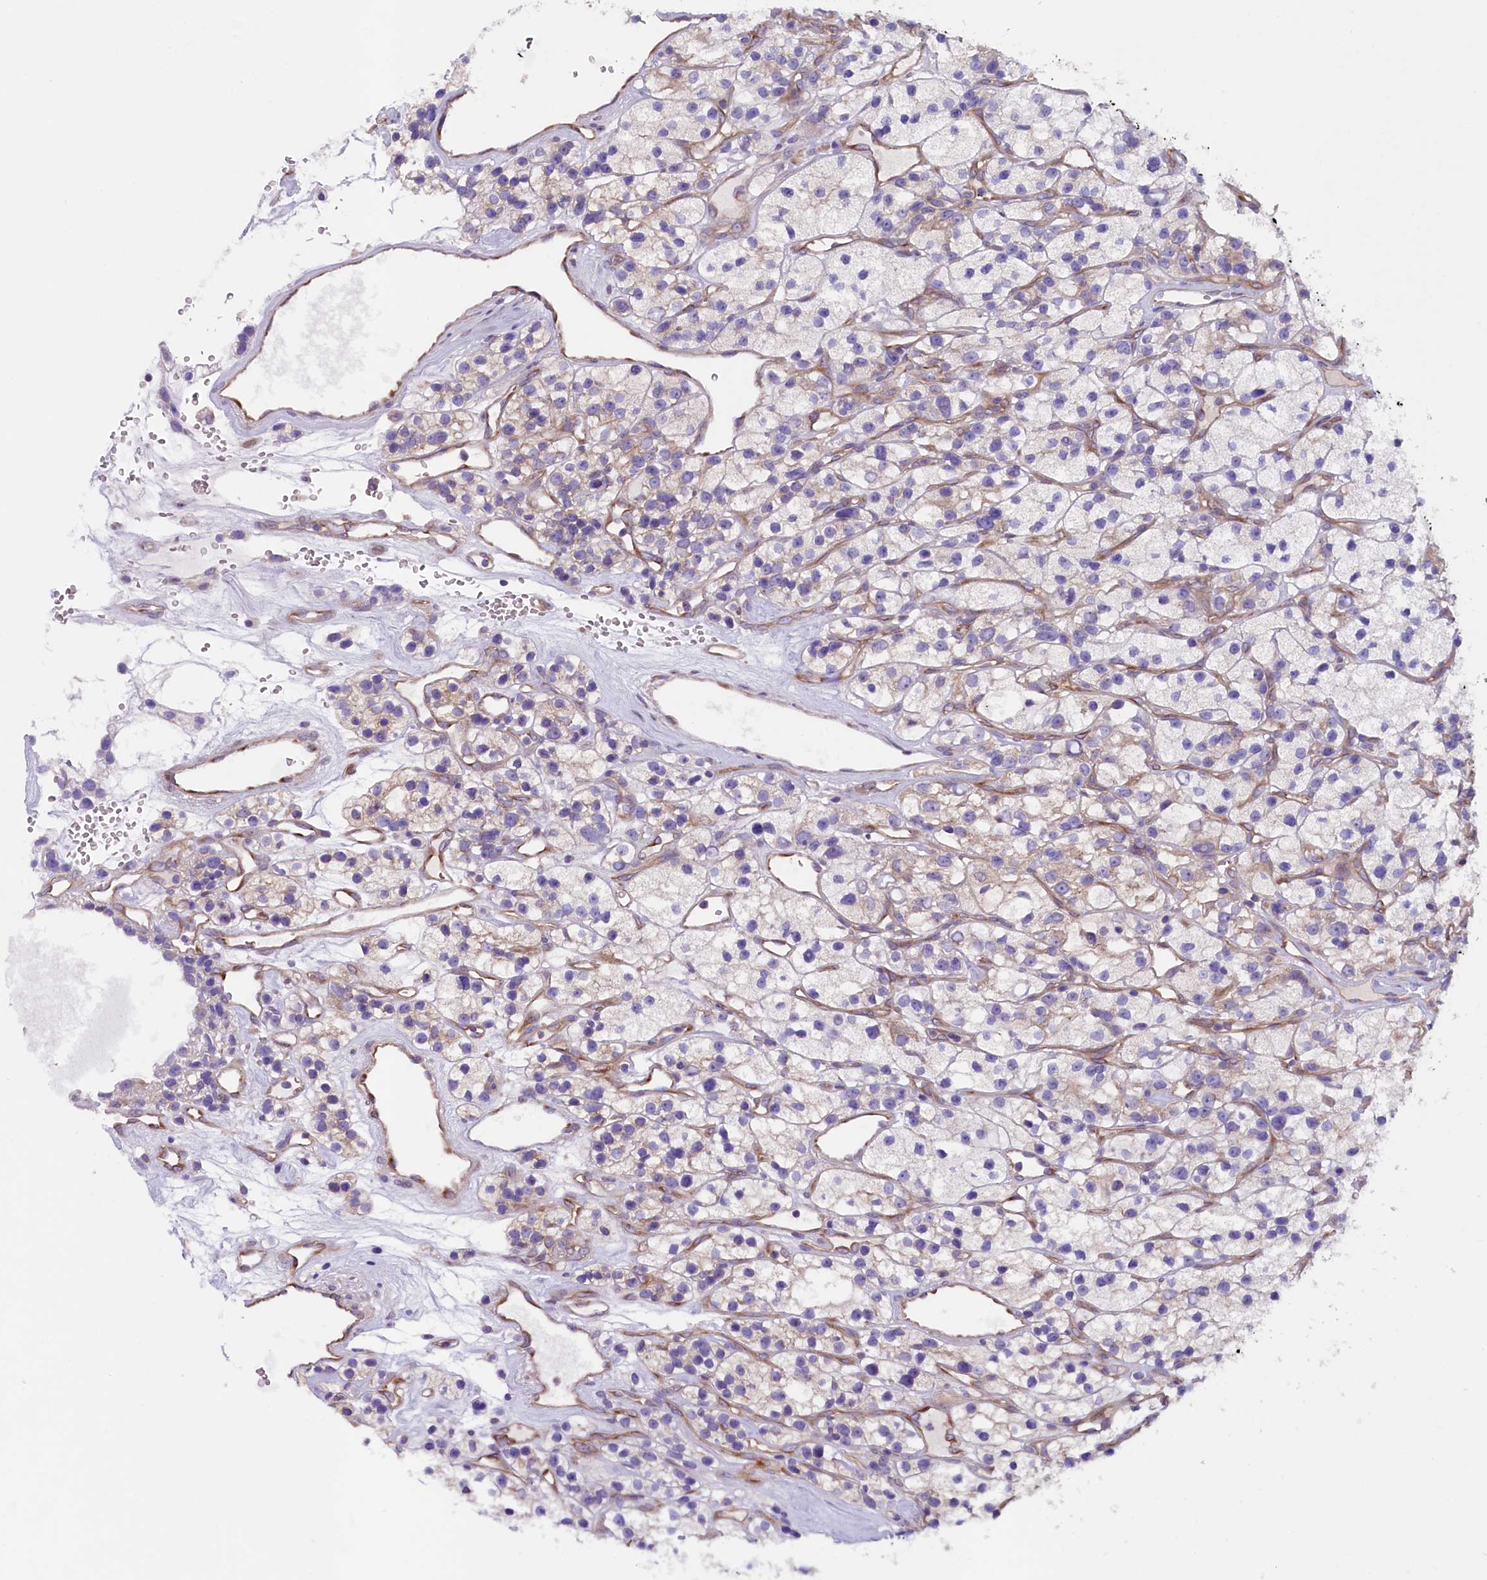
{"staining": {"intensity": "negative", "quantity": "none", "location": "none"}, "tissue": "renal cancer", "cell_type": "Tumor cells", "image_type": "cancer", "snomed": [{"axis": "morphology", "description": "Adenocarcinoma, NOS"}, {"axis": "topography", "description": "Kidney"}], "caption": "This photomicrograph is of renal cancer (adenocarcinoma) stained with immunohistochemistry to label a protein in brown with the nuclei are counter-stained blue. There is no staining in tumor cells. (DAB immunohistochemistry with hematoxylin counter stain).", "gene": "GPR108", "patient": {"sex": "female", "age": 57}}